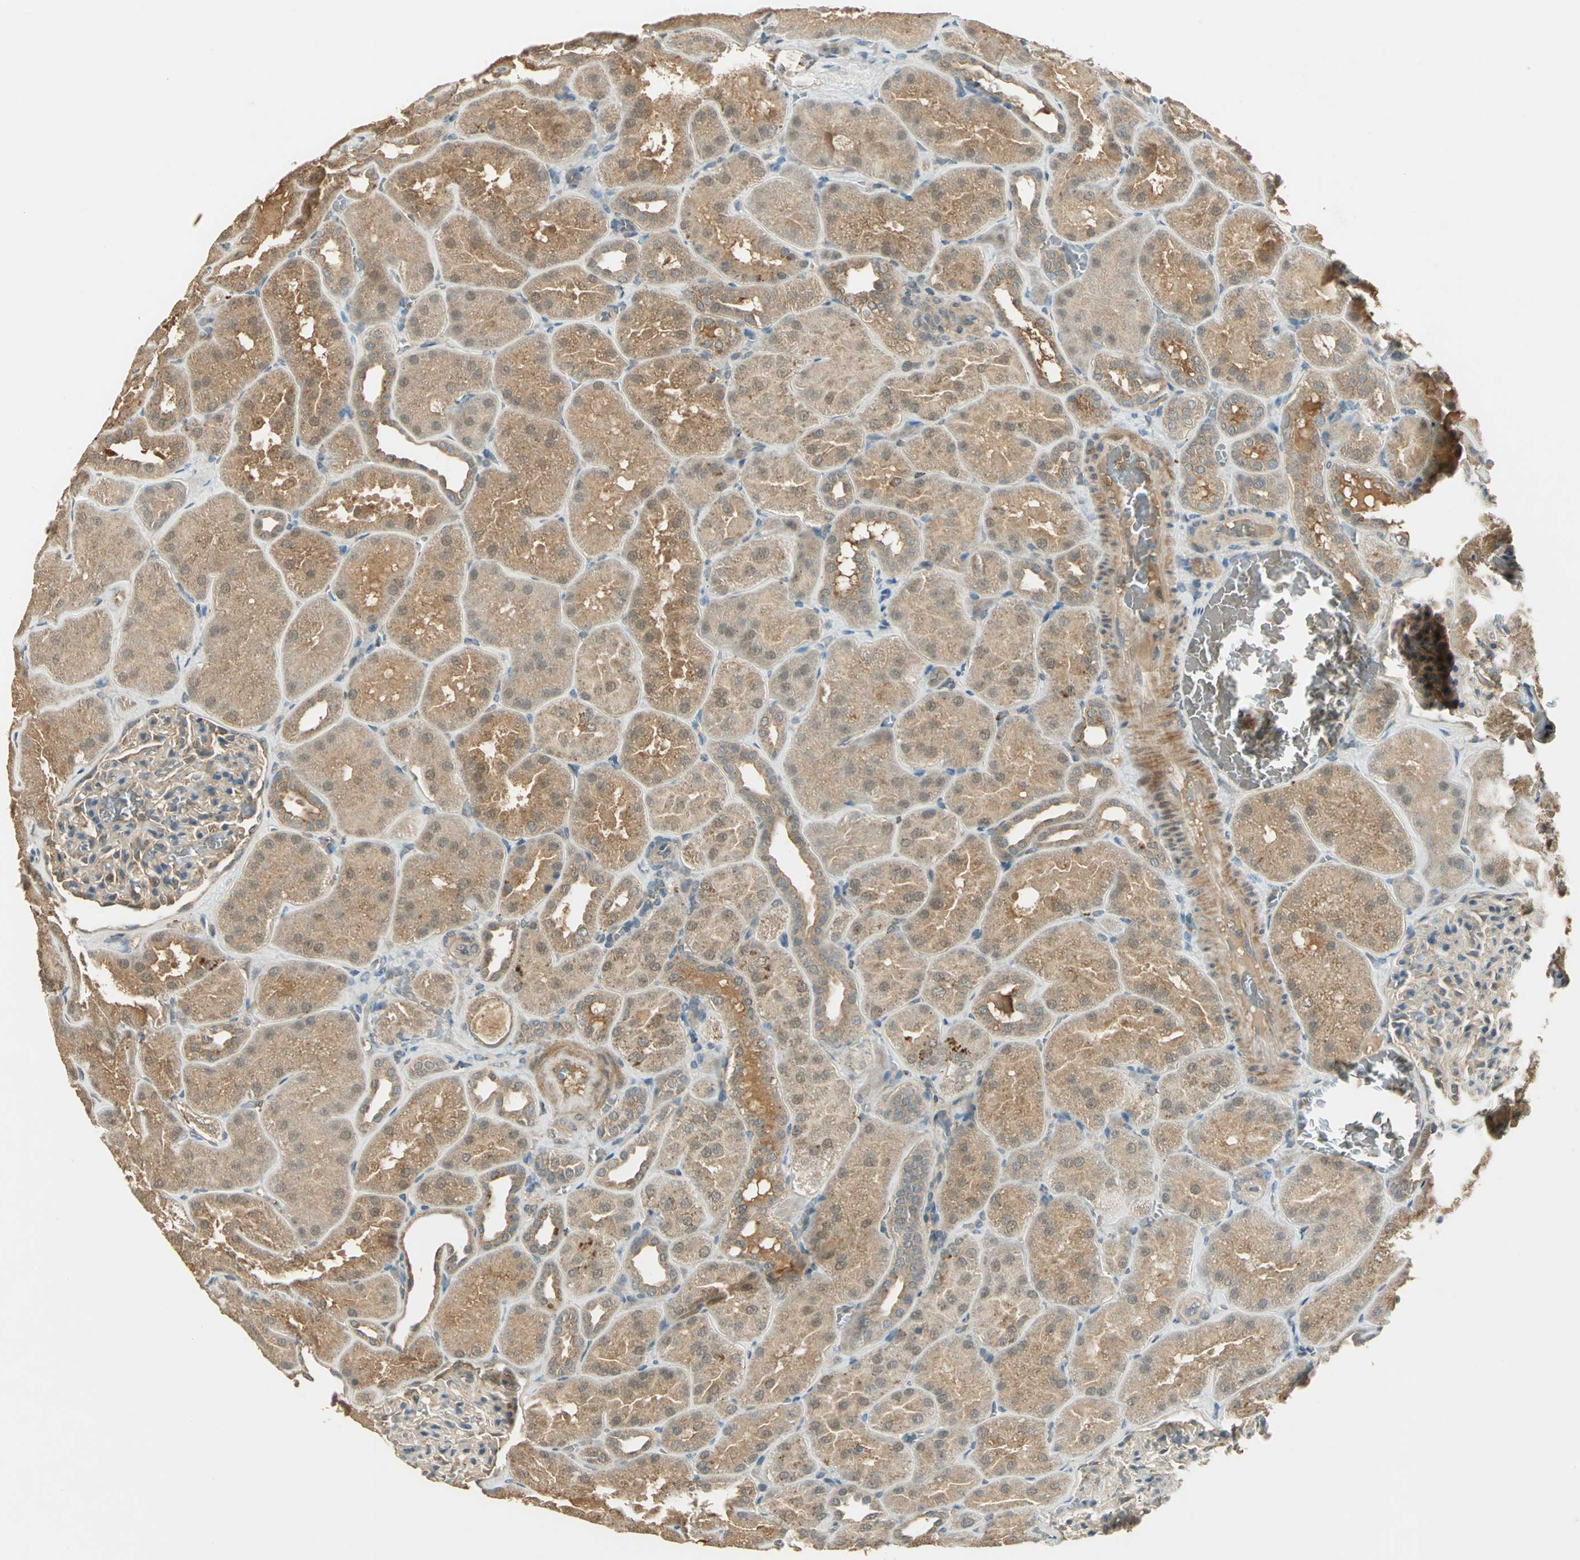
{"staining": {"intensity": "weak", "quantity": ">75%", "location": "cytoplasmic/membranous"}, "tissue": "kidney", "cell_type": "Cells in glomeruli", "image_type": "normal", "snomed": [{"axis": "morphology", "description": "Normal tissue, NOS"}, {"axis": "topography", "description": "Kidney"}], "caption": "A photomicrograph of human kidney stained for a protein reveals weak cytoplasmic/membranous brown staining in cells in glomeruli. The staining was performed using DAB, with brown indicating positive protein expression. Nuclei are stained blue with hematoxylin.", "gene": "KEAP1", "patient": {"sex": "male", "age": 28}}